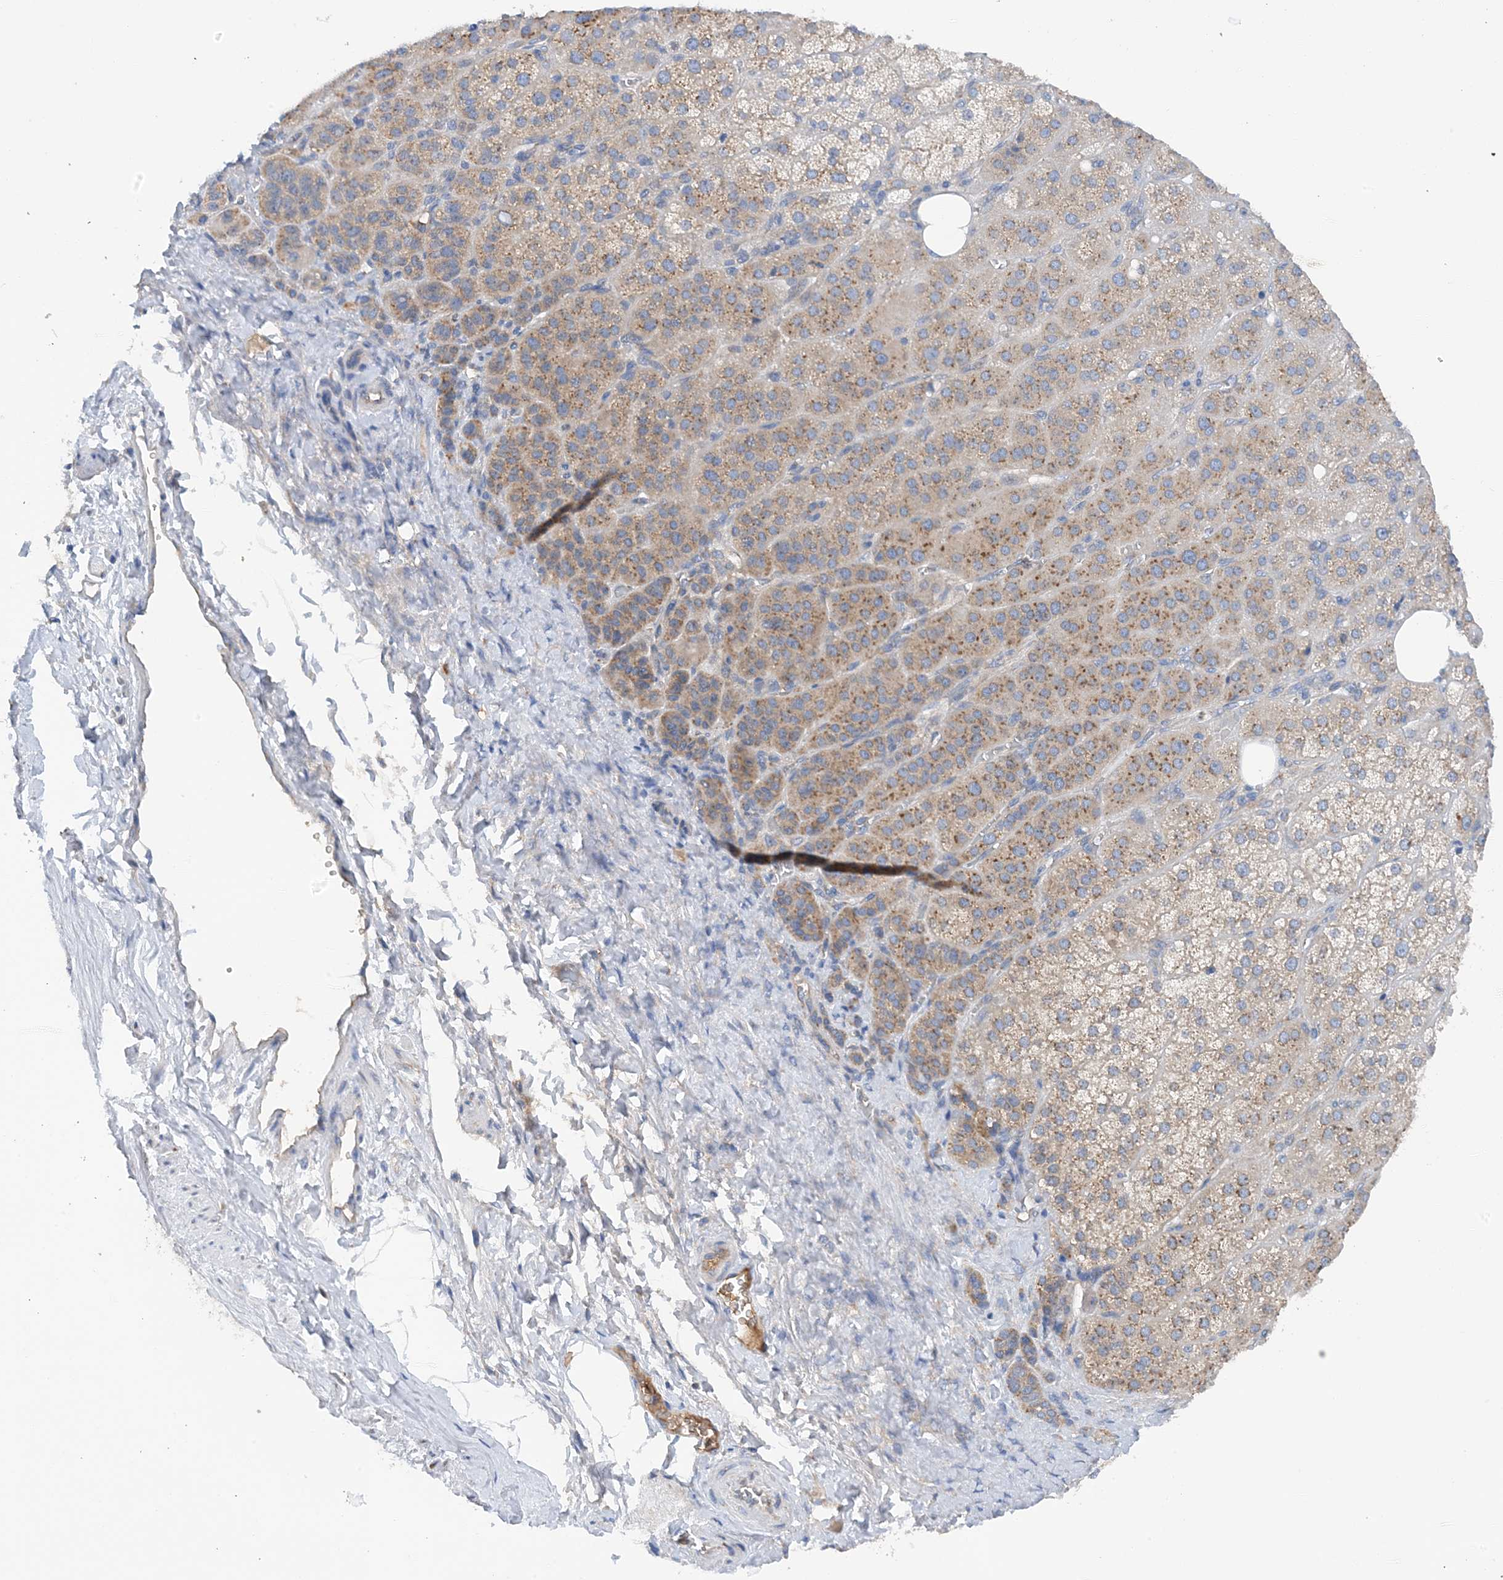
{"staining": {"intensity": "moderate", "quantity": "<25%", "location": "cytoplasmic/membranous"}, "tissue": "adrenal gland", "cell_type": "Glandular cells", "image_type": "normal", "snomed": [{"axis": "morphology", "description": "Normal tissue, NOS"}, {"axis": "topography", "description": "Adrenal gland"}], "caption": "IHC (DAB) staining of unremarkable adrenal gland demonstrates moderate cytoplasmic/membranous protein staining in about <25% of glandular cells.", "gene": "SLC5A11", "patient": {"sex": "female", "age": 57}}